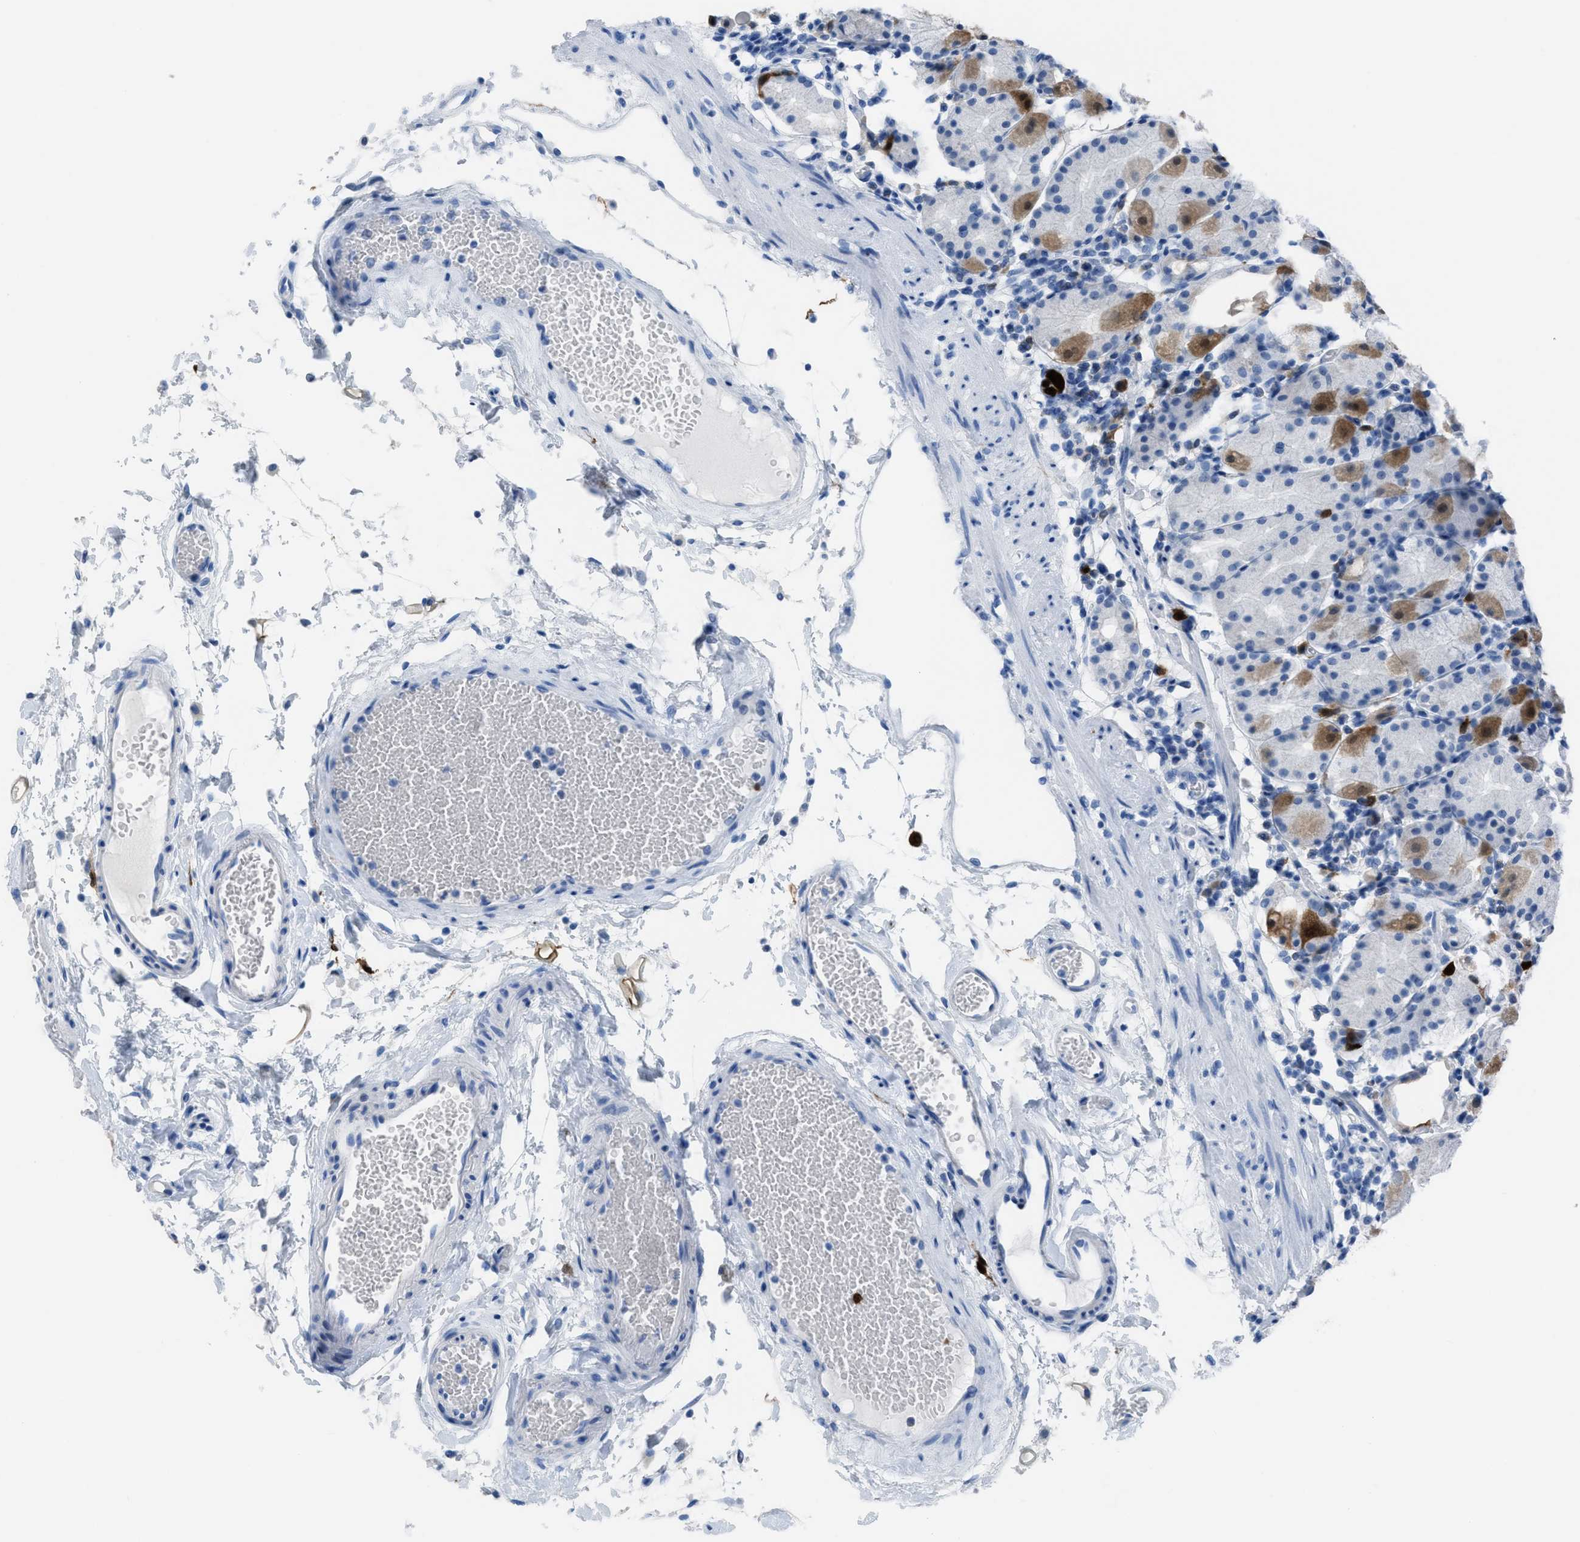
{"staining": {"intensity": "strong", "quantity": "<25%", "location": "cytoplasmic/membranous,nuclear"}, "tissue": "stomach", "cell_type": "Glandular cells", "image_type": "normal", "snomed": [{"axis": "morphology", "description": "Normal tissue, NOS"}, {"axis": "topography", "description": "Stomach"}, {"axis": "topography", "description": "Stomach, lower"}], "caption": "Normal stomach shows strong cytoplasmic/membranous,nuclear expression in about <25% of glandular cells.", "gene": "CDKN2A", "patient": {"sex": "female", "age": 75}}